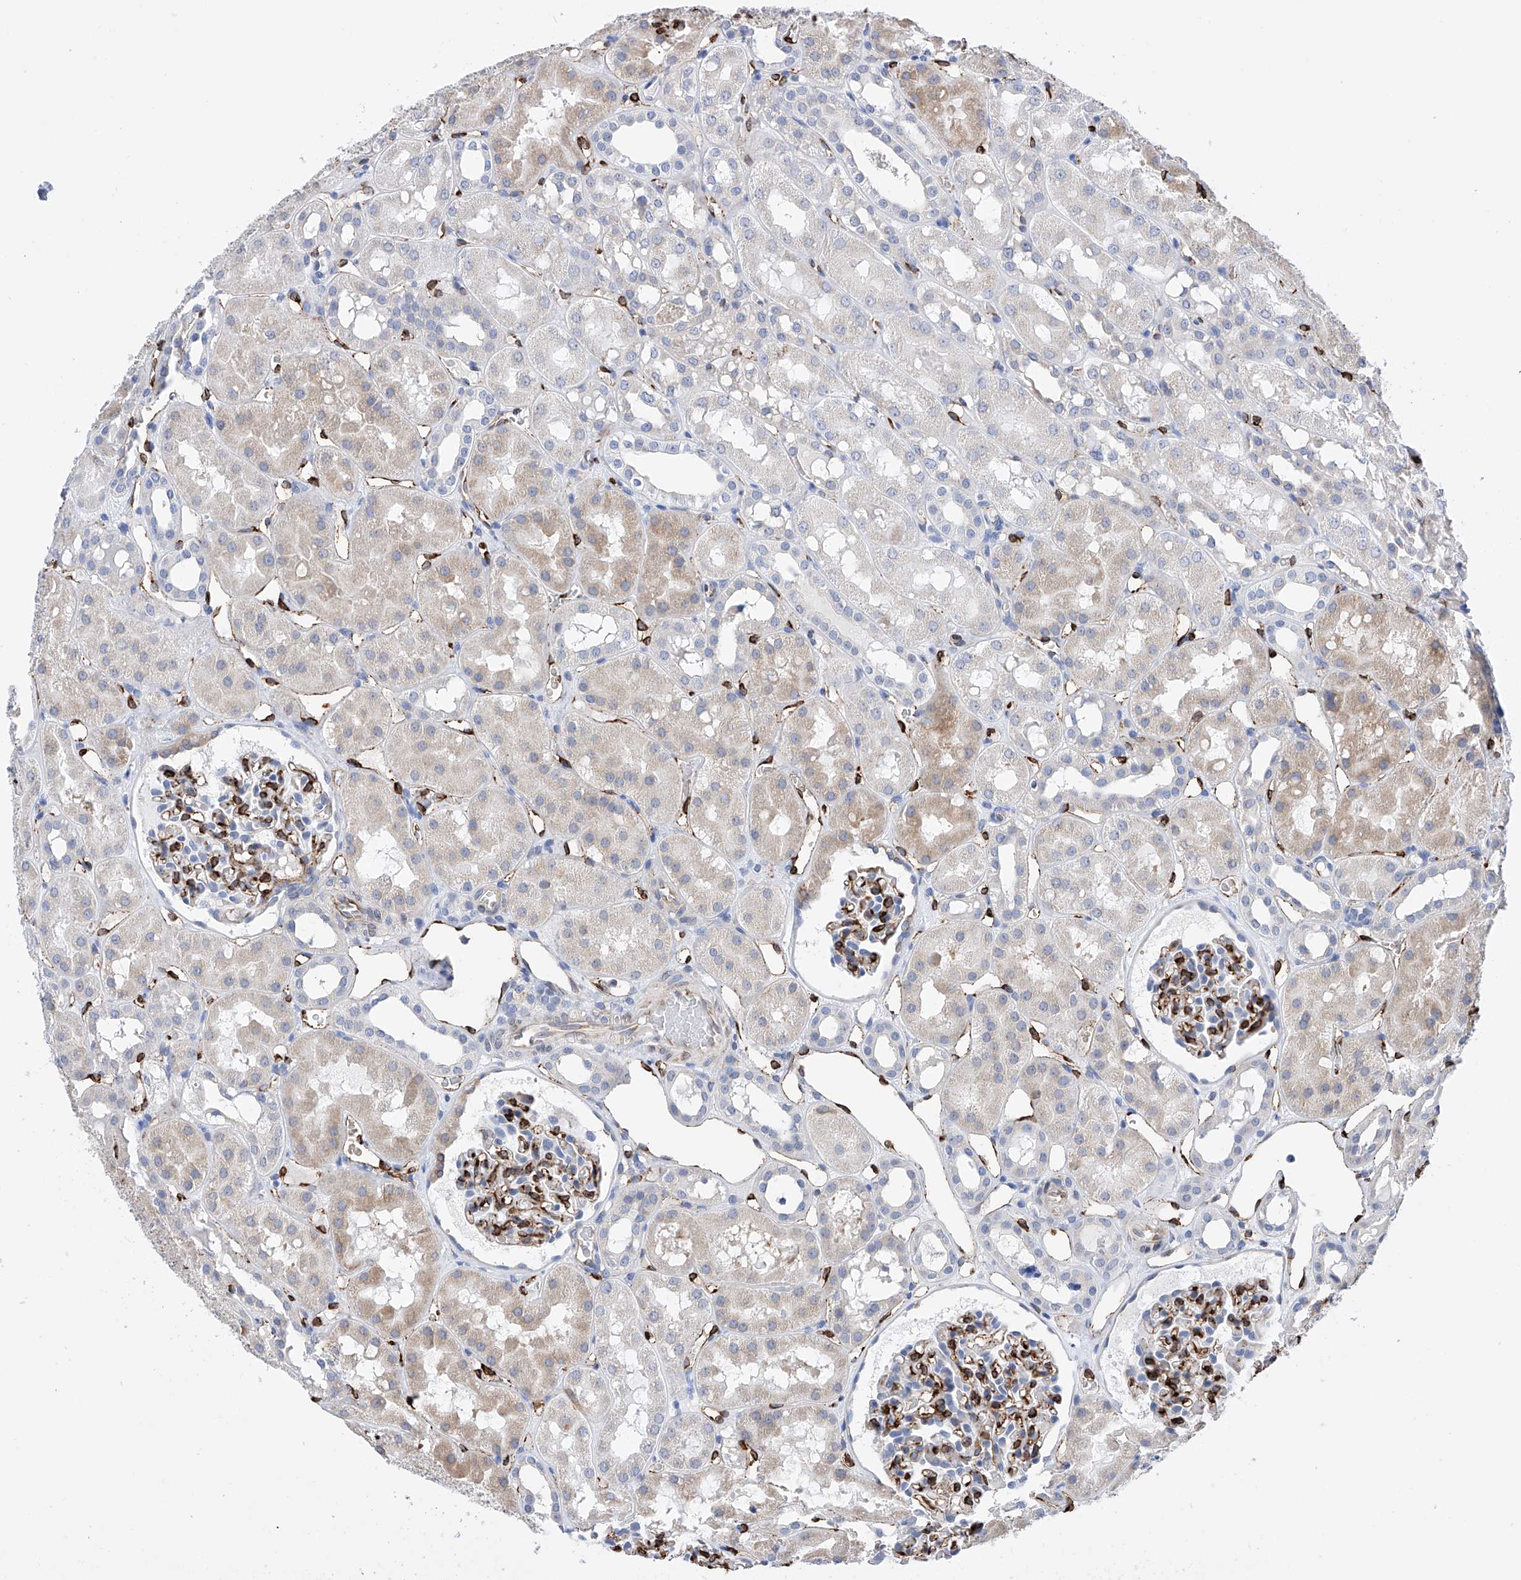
{"staining": {"intensity": "strong", "quantity": "25%-75%", "location": "cytoplasmic/membranous"}, "tissue": "kidney", "cell_type": "Cells in glomeruli", "image_type": "normal", "snomed": [{"axis": "morphology", "description": "Normal tissue, NOS"}, {"axis": "topography", "description": "Kidney"}], "caption": "IHC of normal kidney reveals high levels of strong cytoplasmic/membranous expression in about 25%-75% of cells in glomeruli. The protein of interest is shown in brown color, while the nuclei are stained blue.", "gene": "PDIA5", "patient": {"sex": "male", "age": 16}}